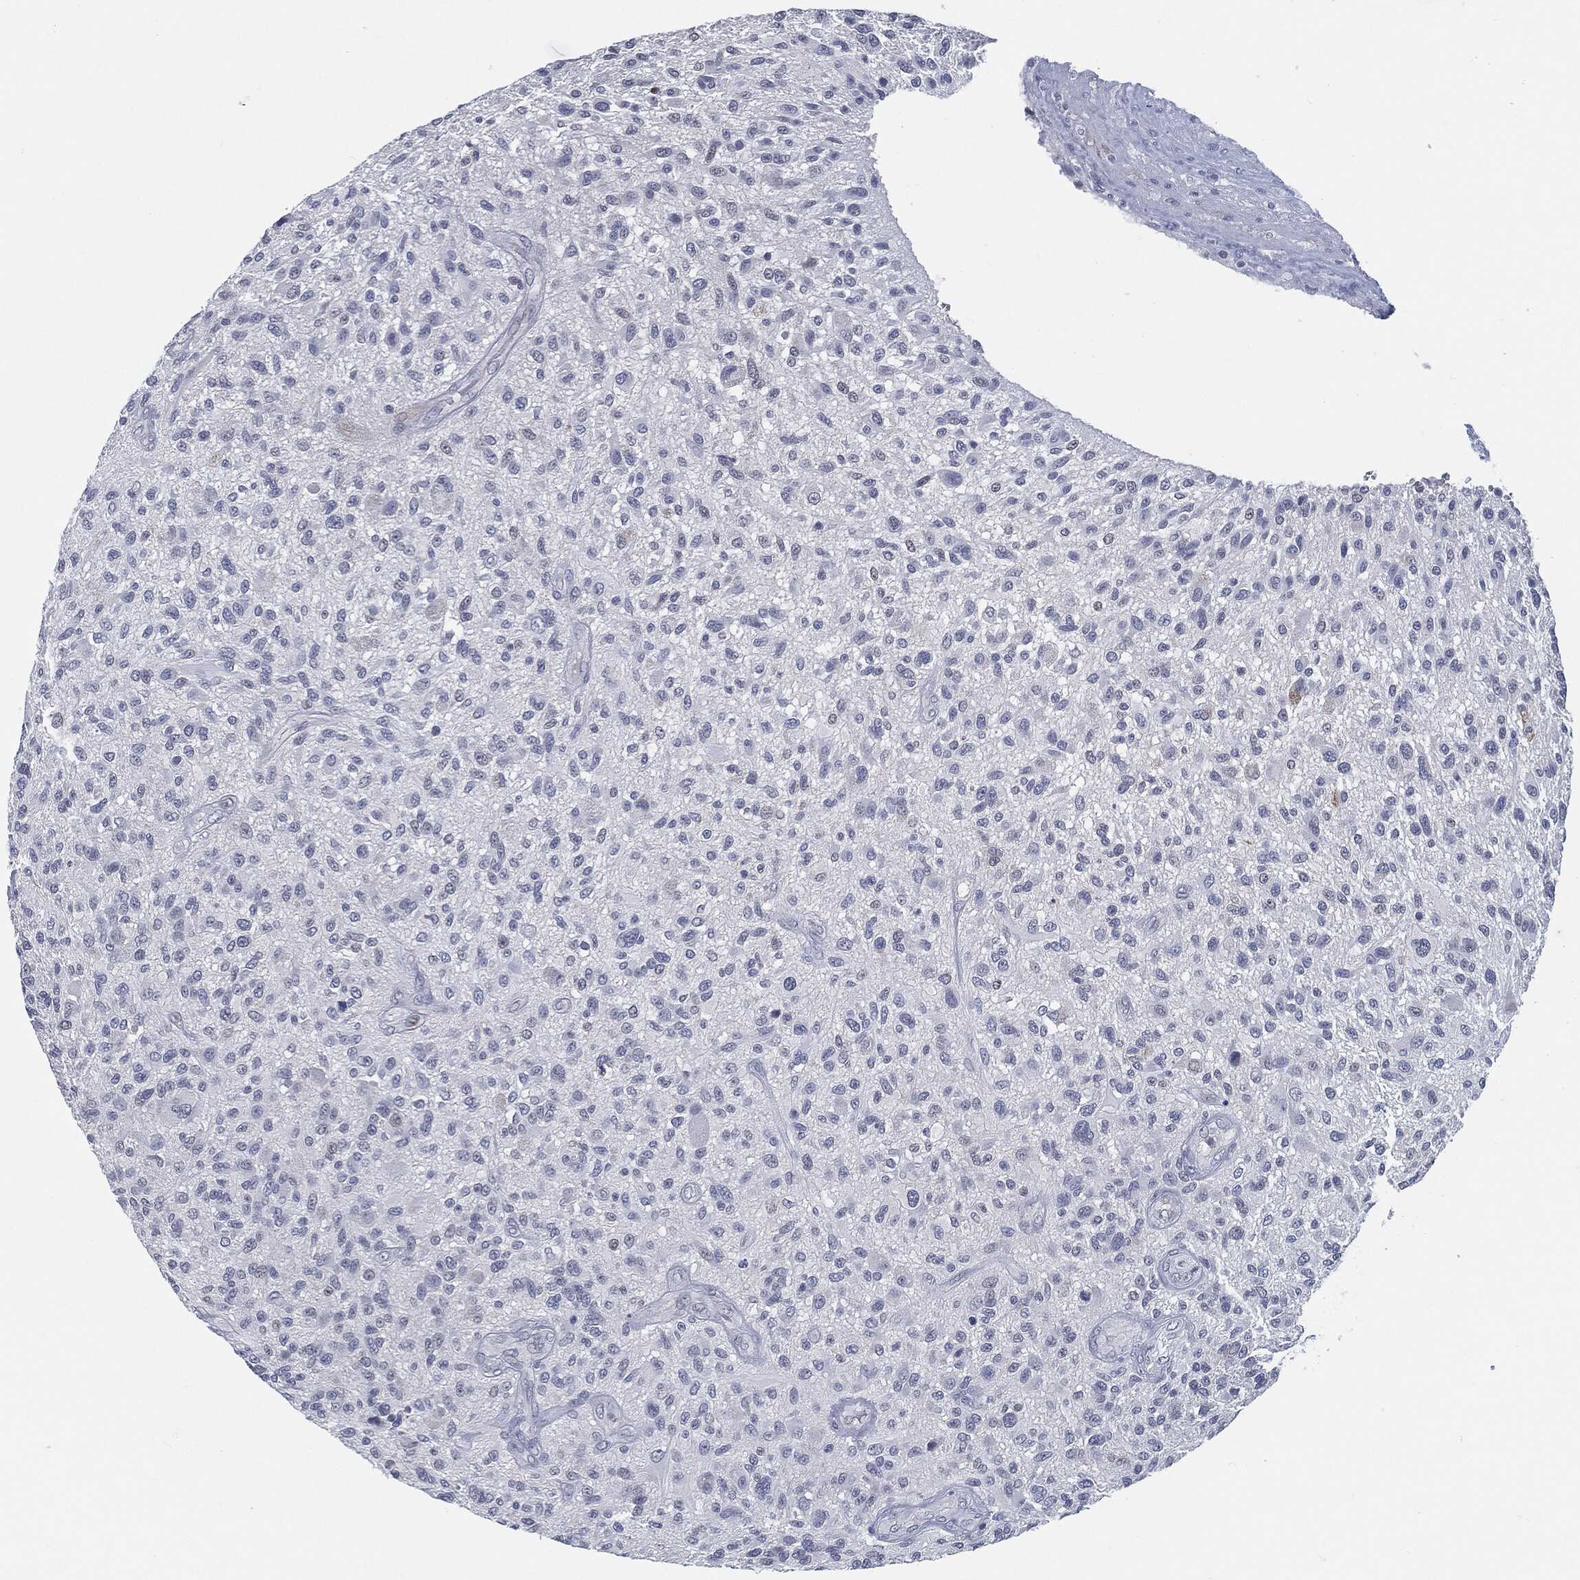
{"staining": {"intensity": "negative", "quantity": "none", "location": "none"}, "tissue": "glioma", "cell_type": "Tumor cells", "image_type": "cancer", "snomed": [{"axis": "morphology", "description": "Glioma, malignant, High grade"}, {"axis": "topography", "description": "Brain"}], "caption": "This is an immunohistochemistry photomicrograph of high-grade glioma (malignant). There is no positivity in tumor cells.", "gene": "PROM1", "patient": {"sex": "male", "age": 47}}